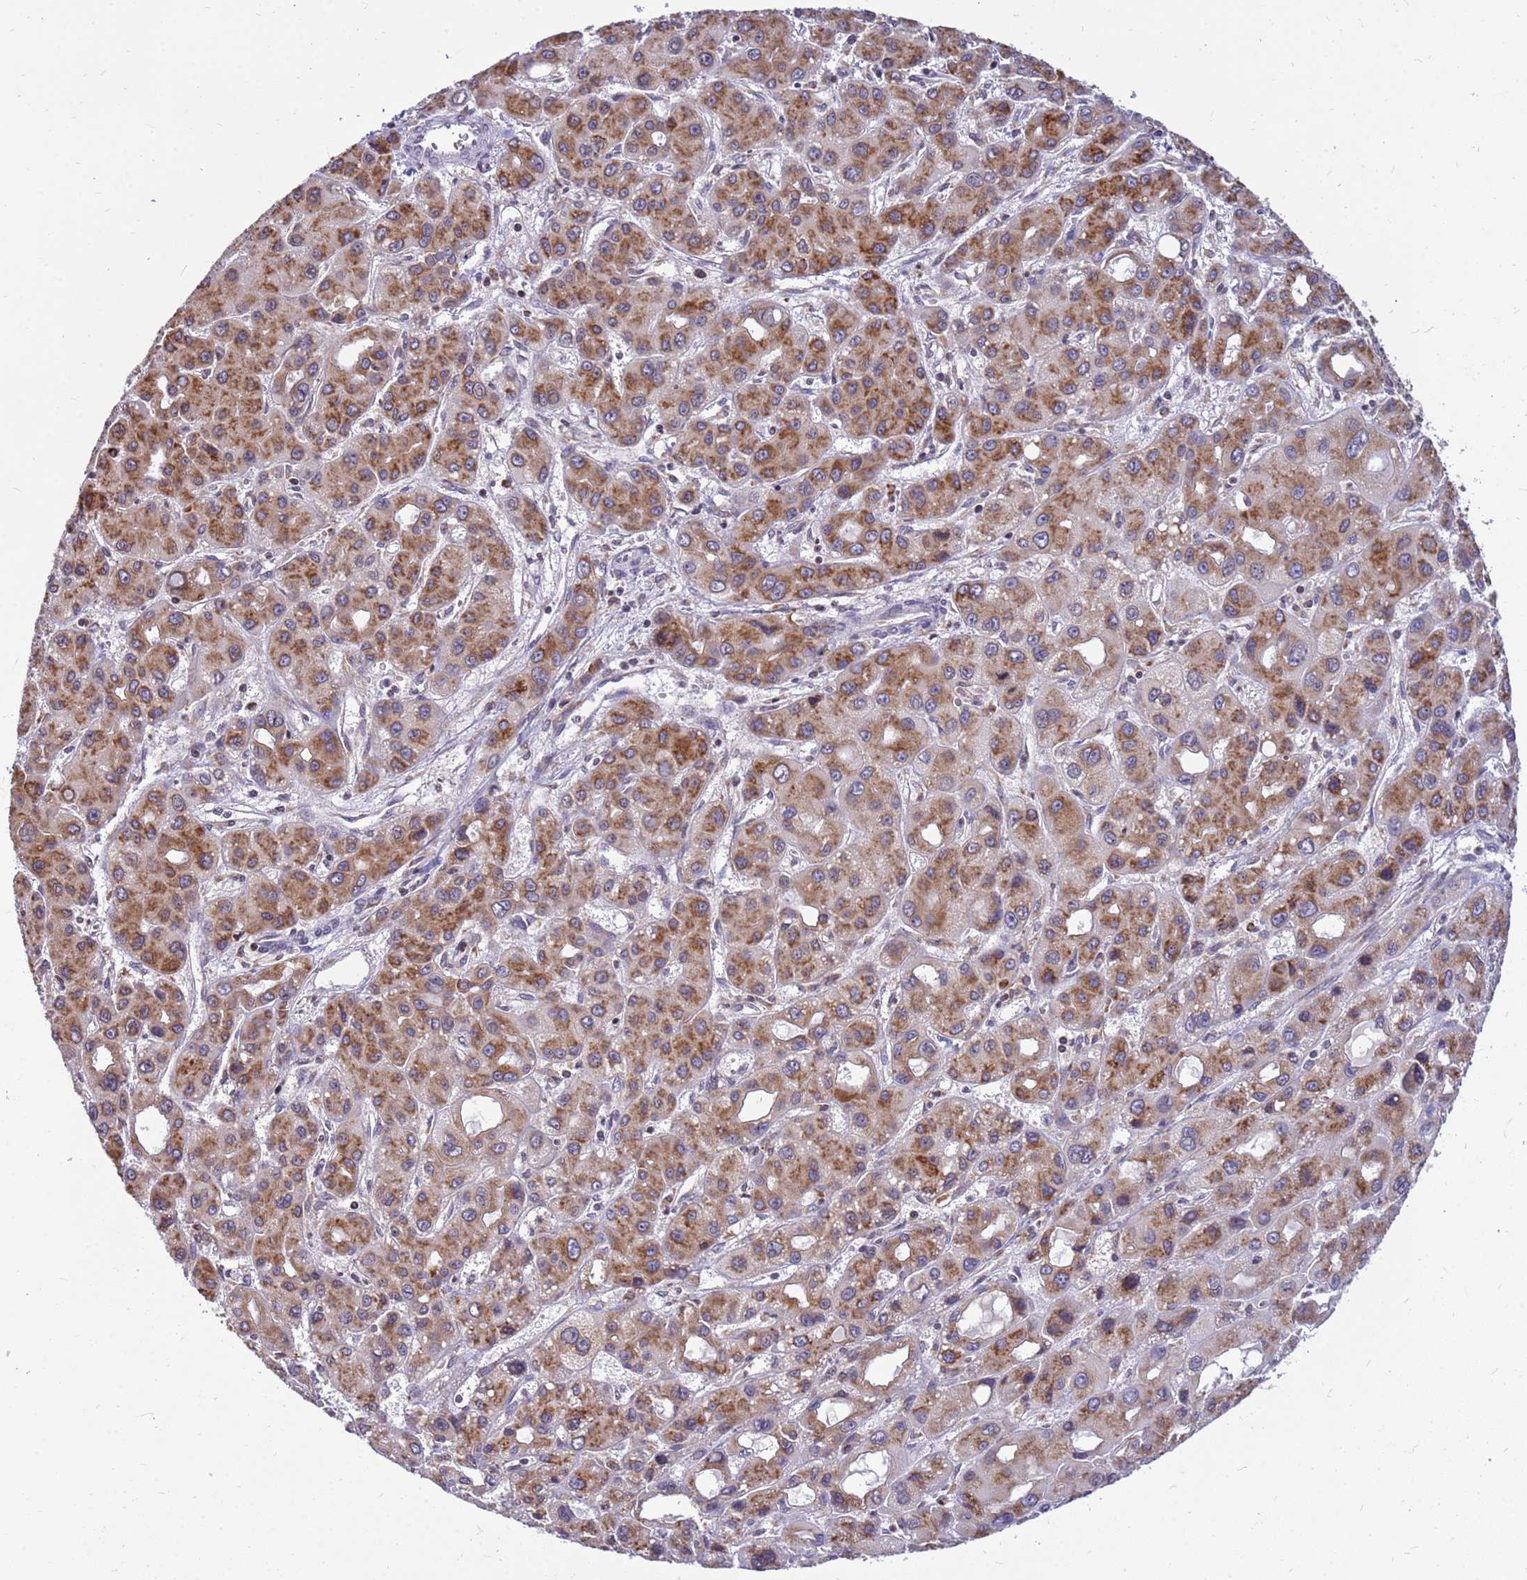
{"staining": {"intensity": "moderate", "quantity": ">75%", "location": "cytoplasmic/membranous"}, "tissue": "liver cancer", "cell_type": "Tumor cells", "image_type": "cancer", "snomed": [{"axis": "morphology", "description": "Carcinoma, Hepatocellular, NOS"}, {"axis": "topography", "description": "Liver"}], "caption": "Tumor cells show medium levels of moderate cytoplasmic/membranous expression in about >75% of cells in human liver hepatocellular carcinoma. (Brightfield microscopy of DAB IHC at high magnification).", "gene": "SSR4", "patient": {"sex": "male", "age": 55}}